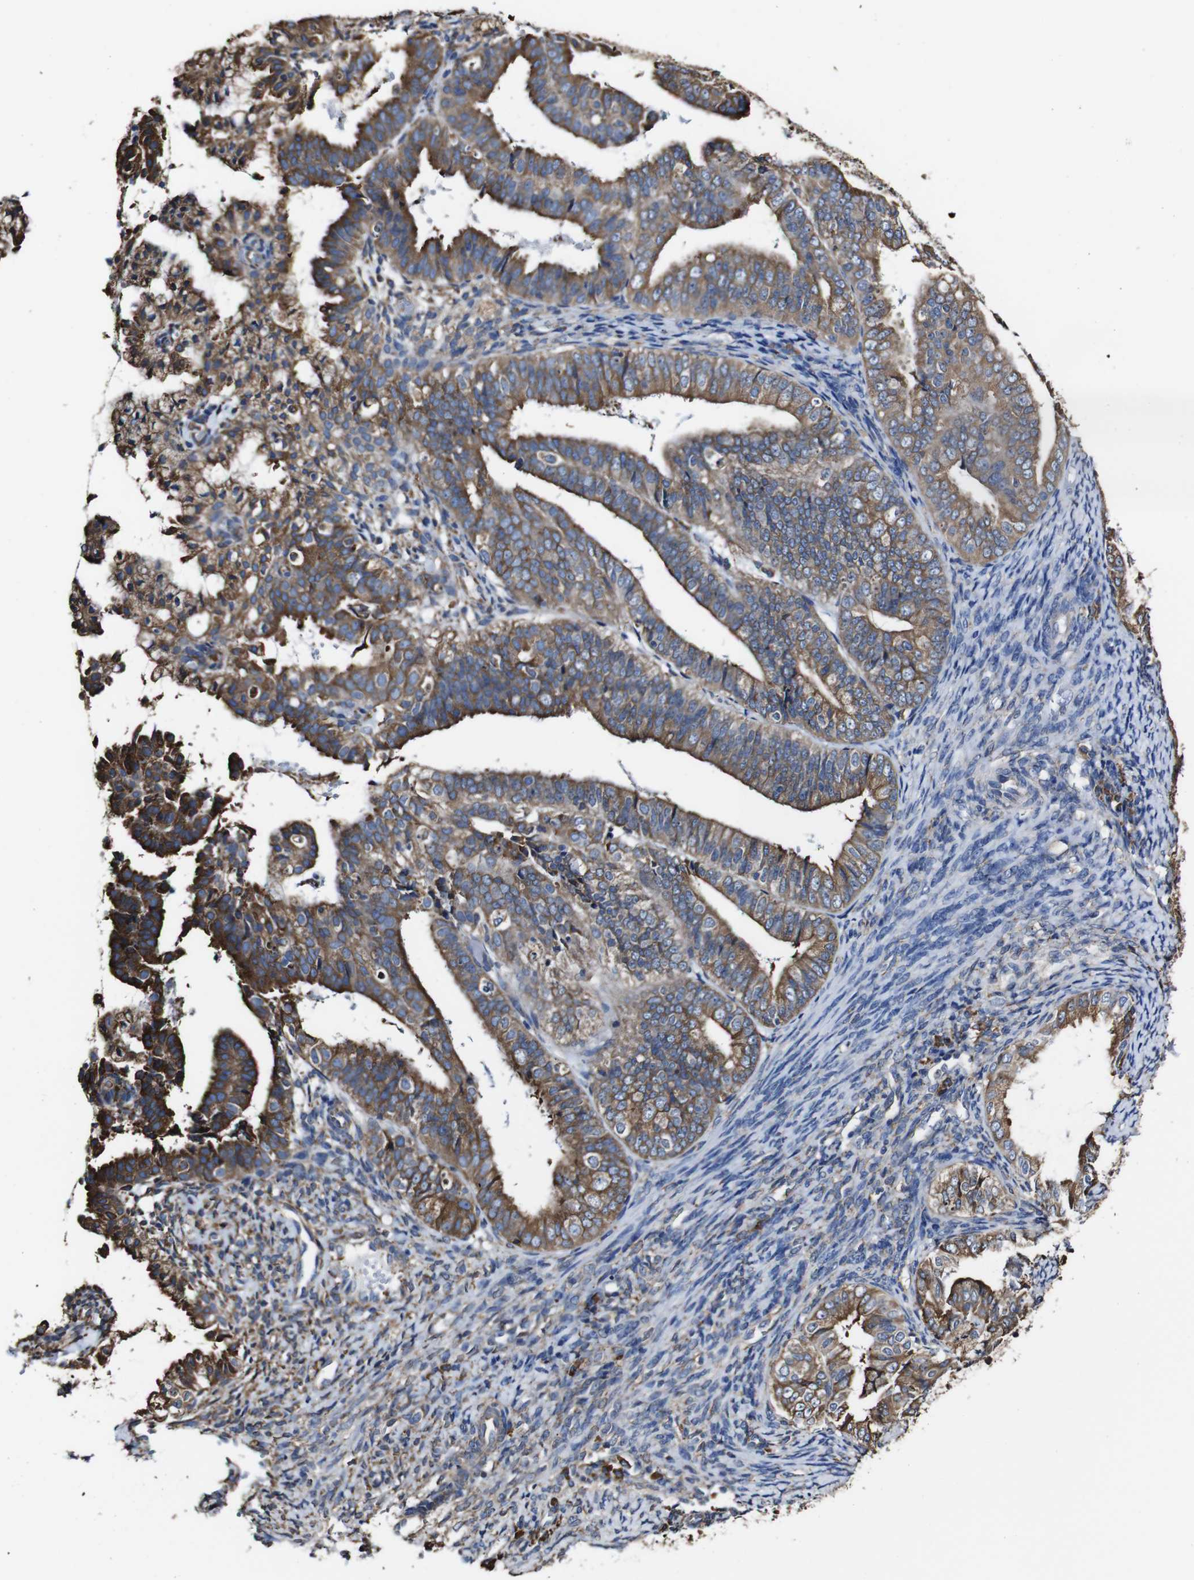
{"staining": {"intensity": "moderate", "quantity": ">75%", "location": "cytoplasmic/membranous"}, "tissue": "endometrial cancer", "cell_type": "Tumor cells", "image_type": "cancer", "snomed": [{"axis": "morphology", "description": "Adenocarcinoma, NOS"}, {"axis": "topography", "description": "Endometrium"}], "caption": "Human endometrial adenocarcinoma stained with a brown dye shows moderate cytoplasmic/membranous positive staining in approximately >75% of tumor cells.", "gene": "PPIB", "patient": {"sex": "female", "age": 63}}